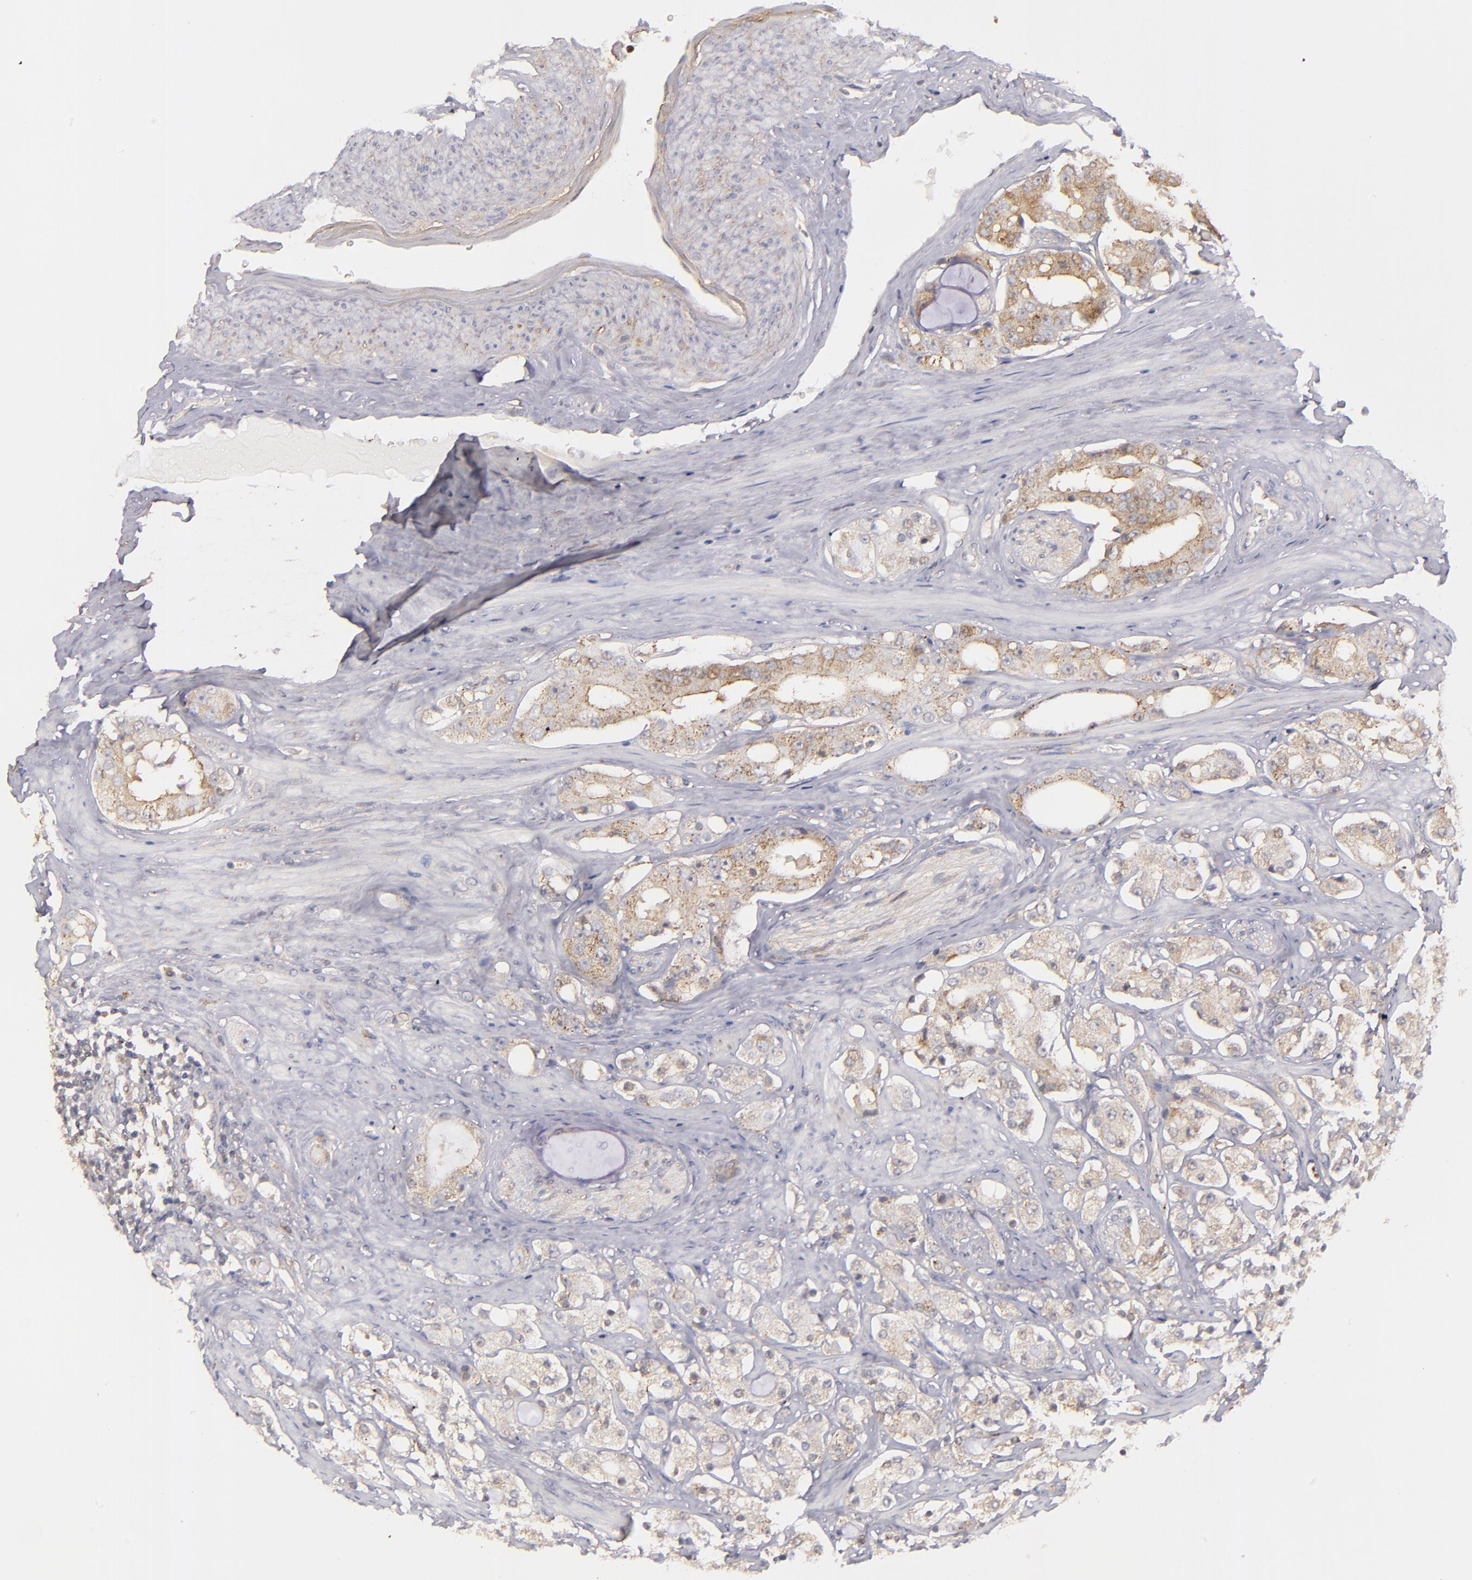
{"staining": {"intensity": "moderate", "quantity": "25%-75%", "location": "cytoplasmic/membranous"}, "tissue": "prostate cancer", "cell_type": "Tumor cells", "image_type": "cancer", "snomed": [{"axis": "morphology", "description": "Adenocarcinoma, High grade"}, {"axis": "topography", "description": "Prostate"}], "caption": "Protein expression by immunohistochemistry shows moderate cytoplasmic/membranous expression in about 25%-75% of tumor cells in prostate adenocarcinoma (high-grade). (DAB IHC, brown staining for protein, blue staining for nuclei).", "gene": "ZFYVE1", "patient": {"sex": "male", "age": 68}}